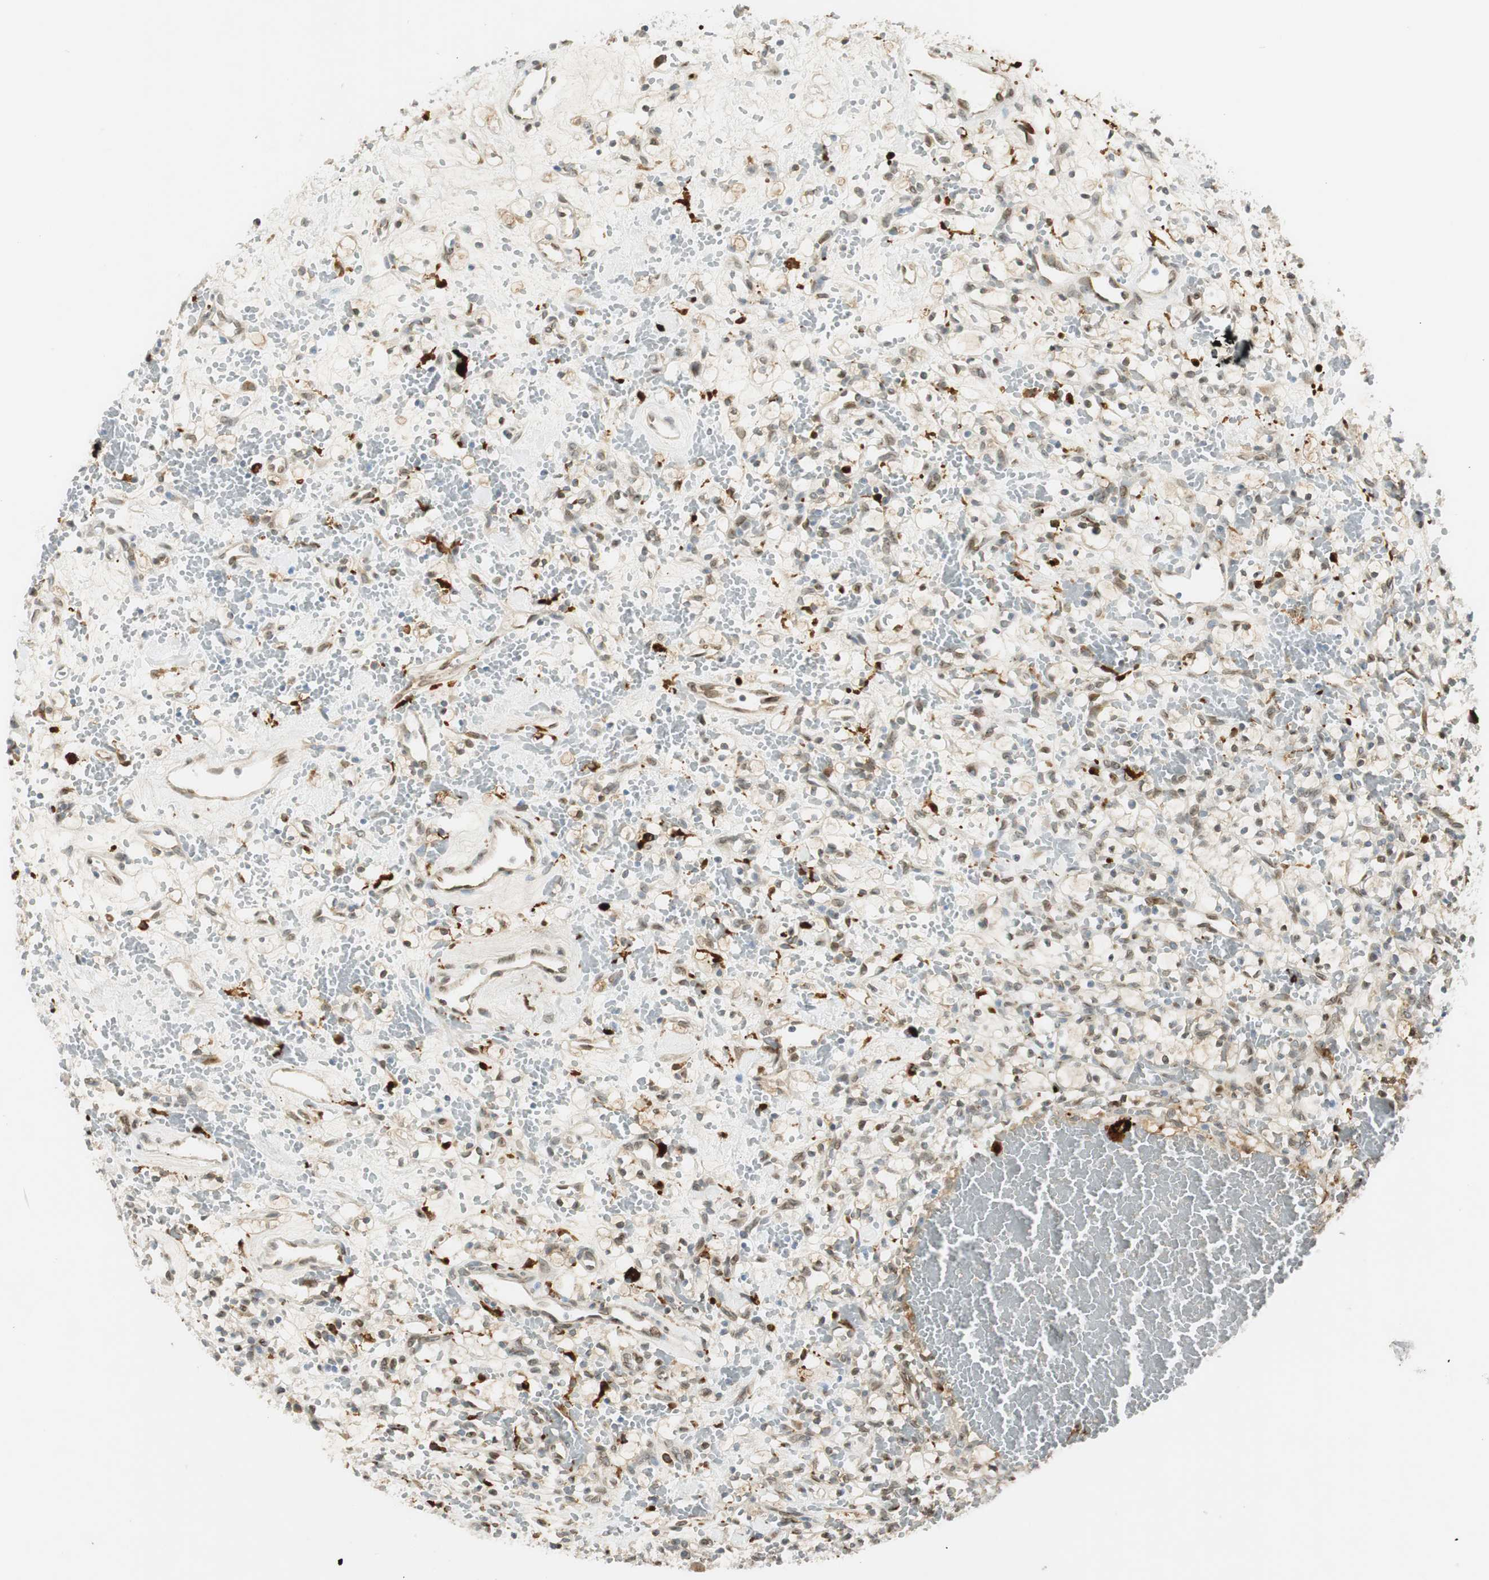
{"staining": {"intensity": "weak", "quantity": "25%-75%", "location": "nuclear"}, "tissue": "renal cancer", "cell_type": "Tumor cells", "image_type": "cancer", "snomed": [{"axis": "morphology", "description": "Adenocarcinoma, NOS"}, {"axis": "topography", "description": "Kidney"}], "caption": "DAB (3,3'-diaminobenzidine) immunohistochemical staining of human renal cancer (adenocarcinoma) demonstrates weak nuclear protein expression in approximately 25%-75% of tumor cells.", "gene": "TMEM260", "patient": {"sex": "female", "age": 60}}